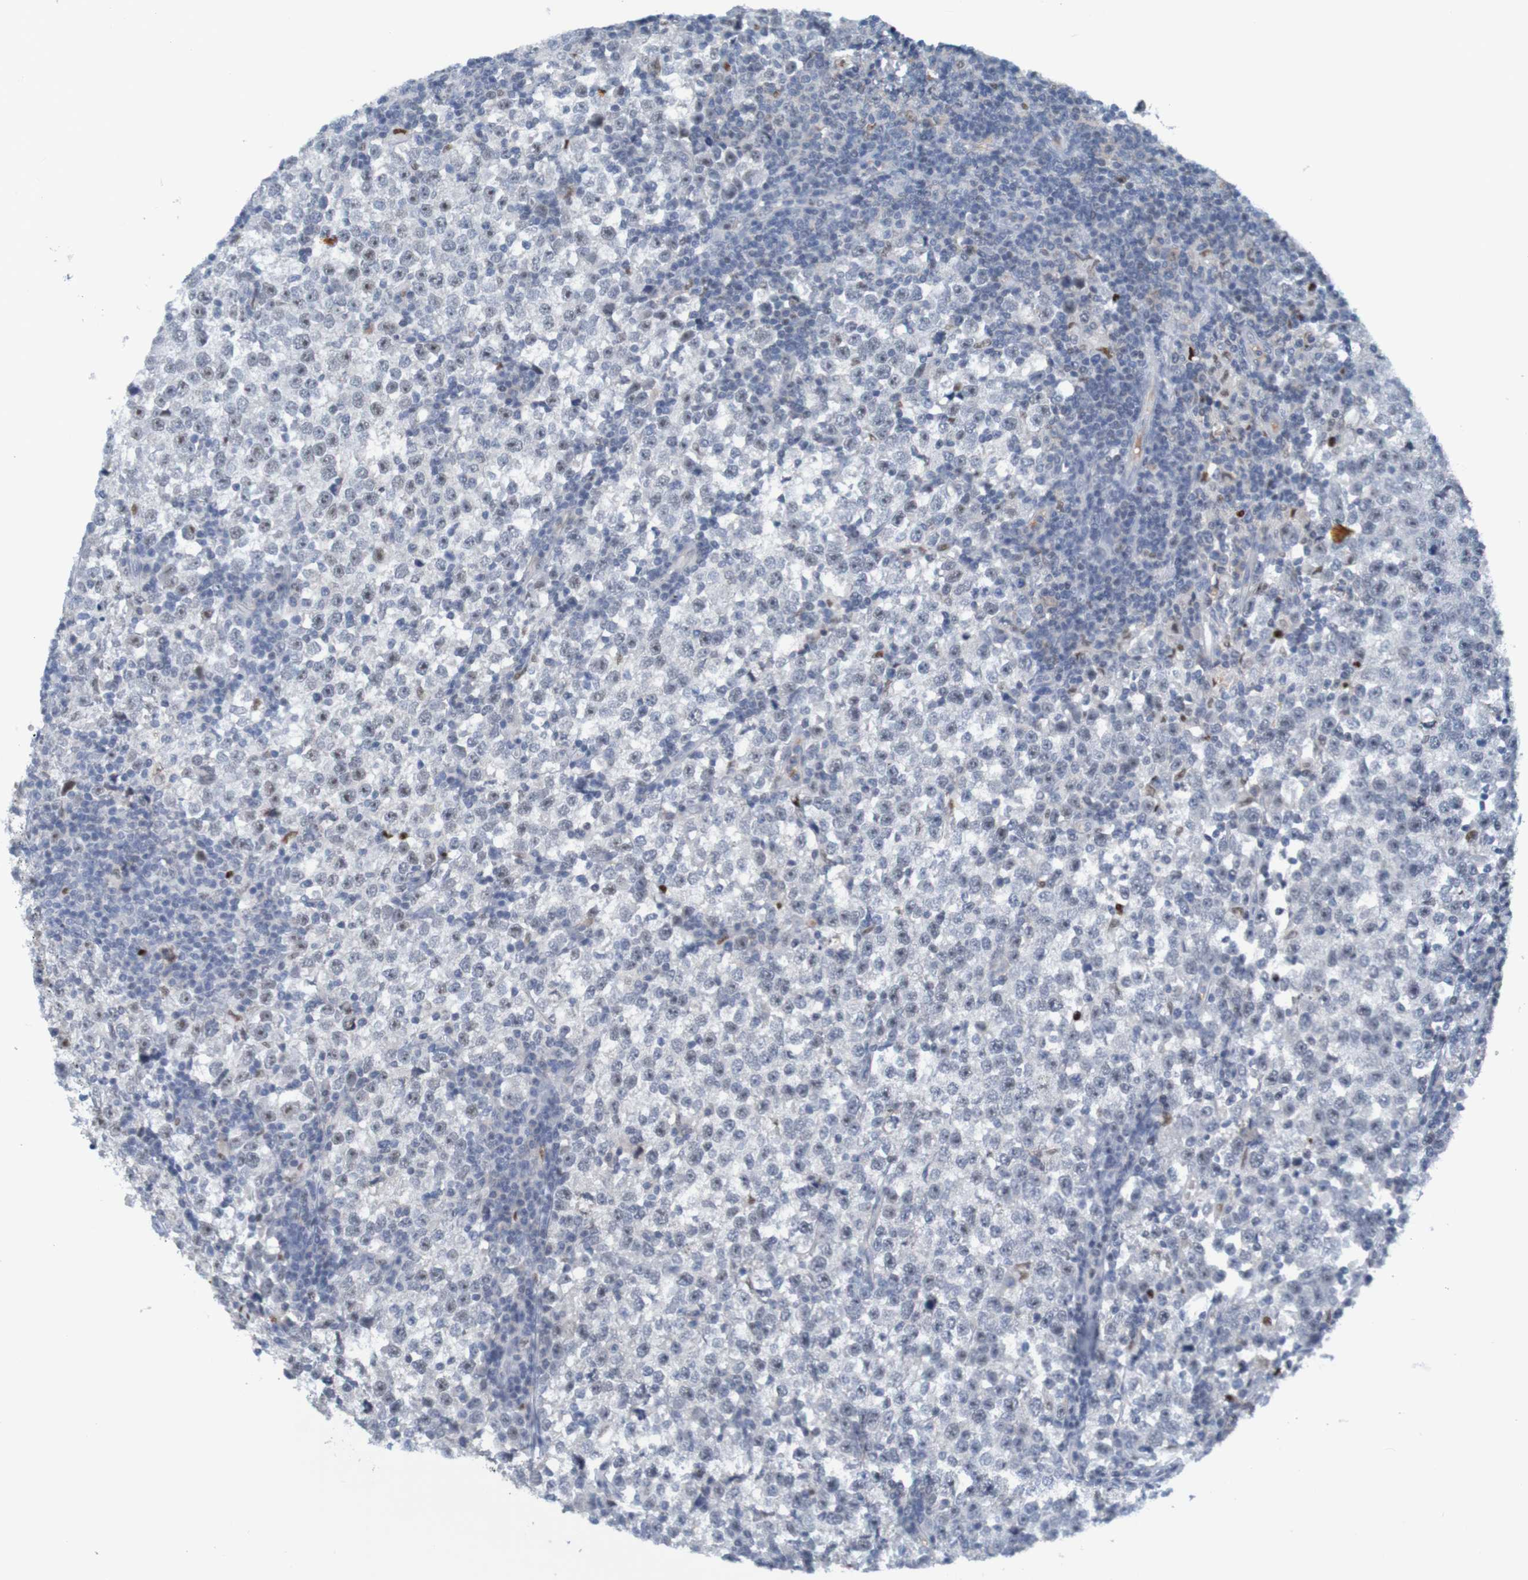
{"staining": {"intensity": "negative", "quantity": "none", "location": "none"}, "tissue": "testis cancer", "cell_type": "Tumor cells", "image_type": "cancer", "snomed": [{"axis": "morphology", "description": "Seminoma, NOS"}, {"axis": "topography", "description": "Testis"}], "caption": "Immunohistochemical staining of human testis seminoma shows no significant positivity in tumor cells.", "gene": "USP36", "patient": {"sex": "male", "age": 43}}